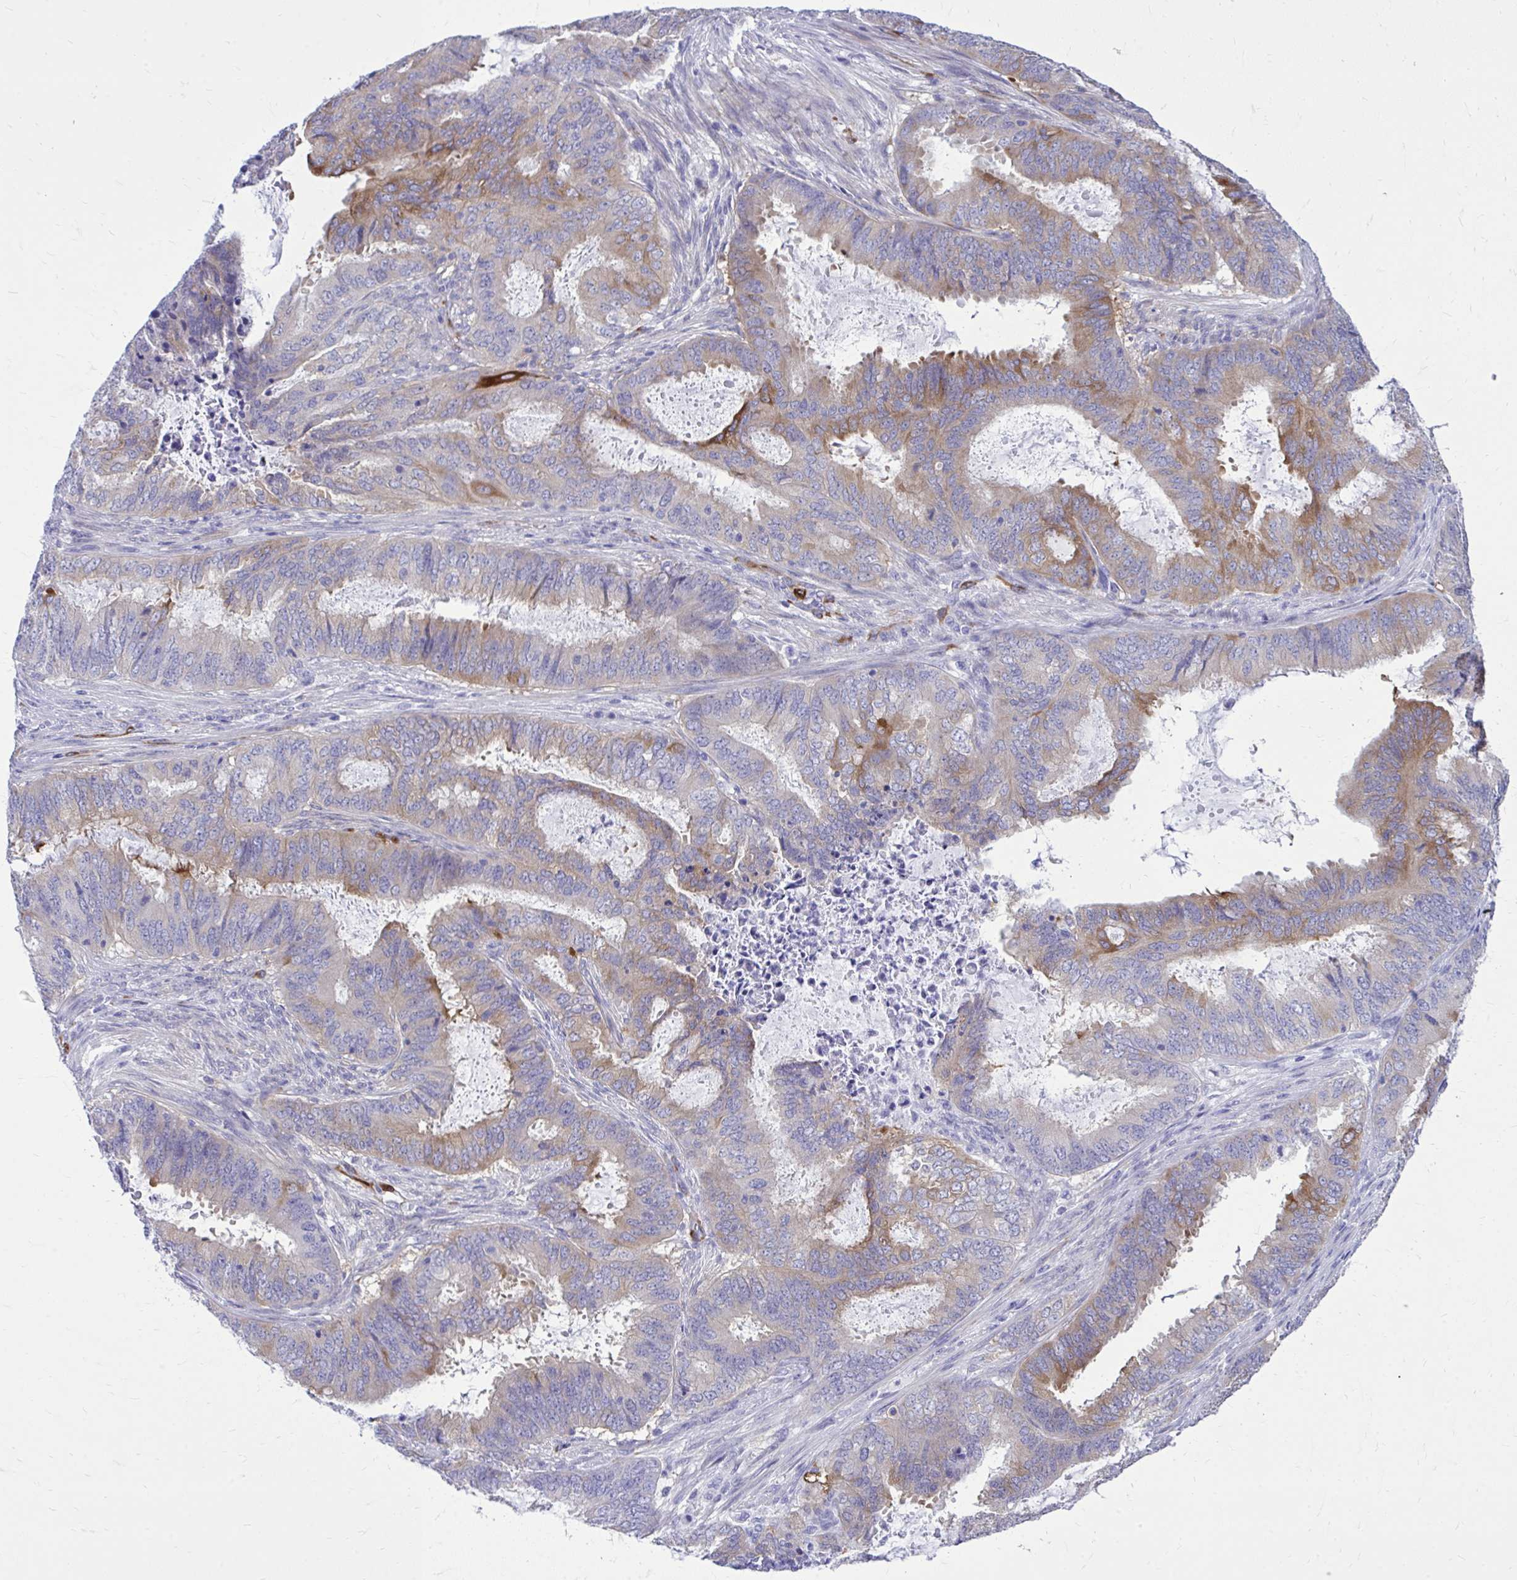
{"staining": {"intensity": "moderate", "quantity": "25%-75%", "location": "cytoplasmic/membranous"}, "tissue": "endometrial cancer", "cell_type": "Tumor cells", "image_type": "cancer", "snomed": [{"axis": "morphology", "description": "Adenocarcinoma, NOS"}, {"axis": "topography", "description": "Endometrium"}], "caption": "Immunohistochemical staining of endometrial cancer (adenocarcinoma) shows medium levels of moderate cytoplasmic/membranous staining in approximately 25%-75% of tumor cells.", "gene": "EPB41L1", "patient": {"sex": "female", "age": 51}}